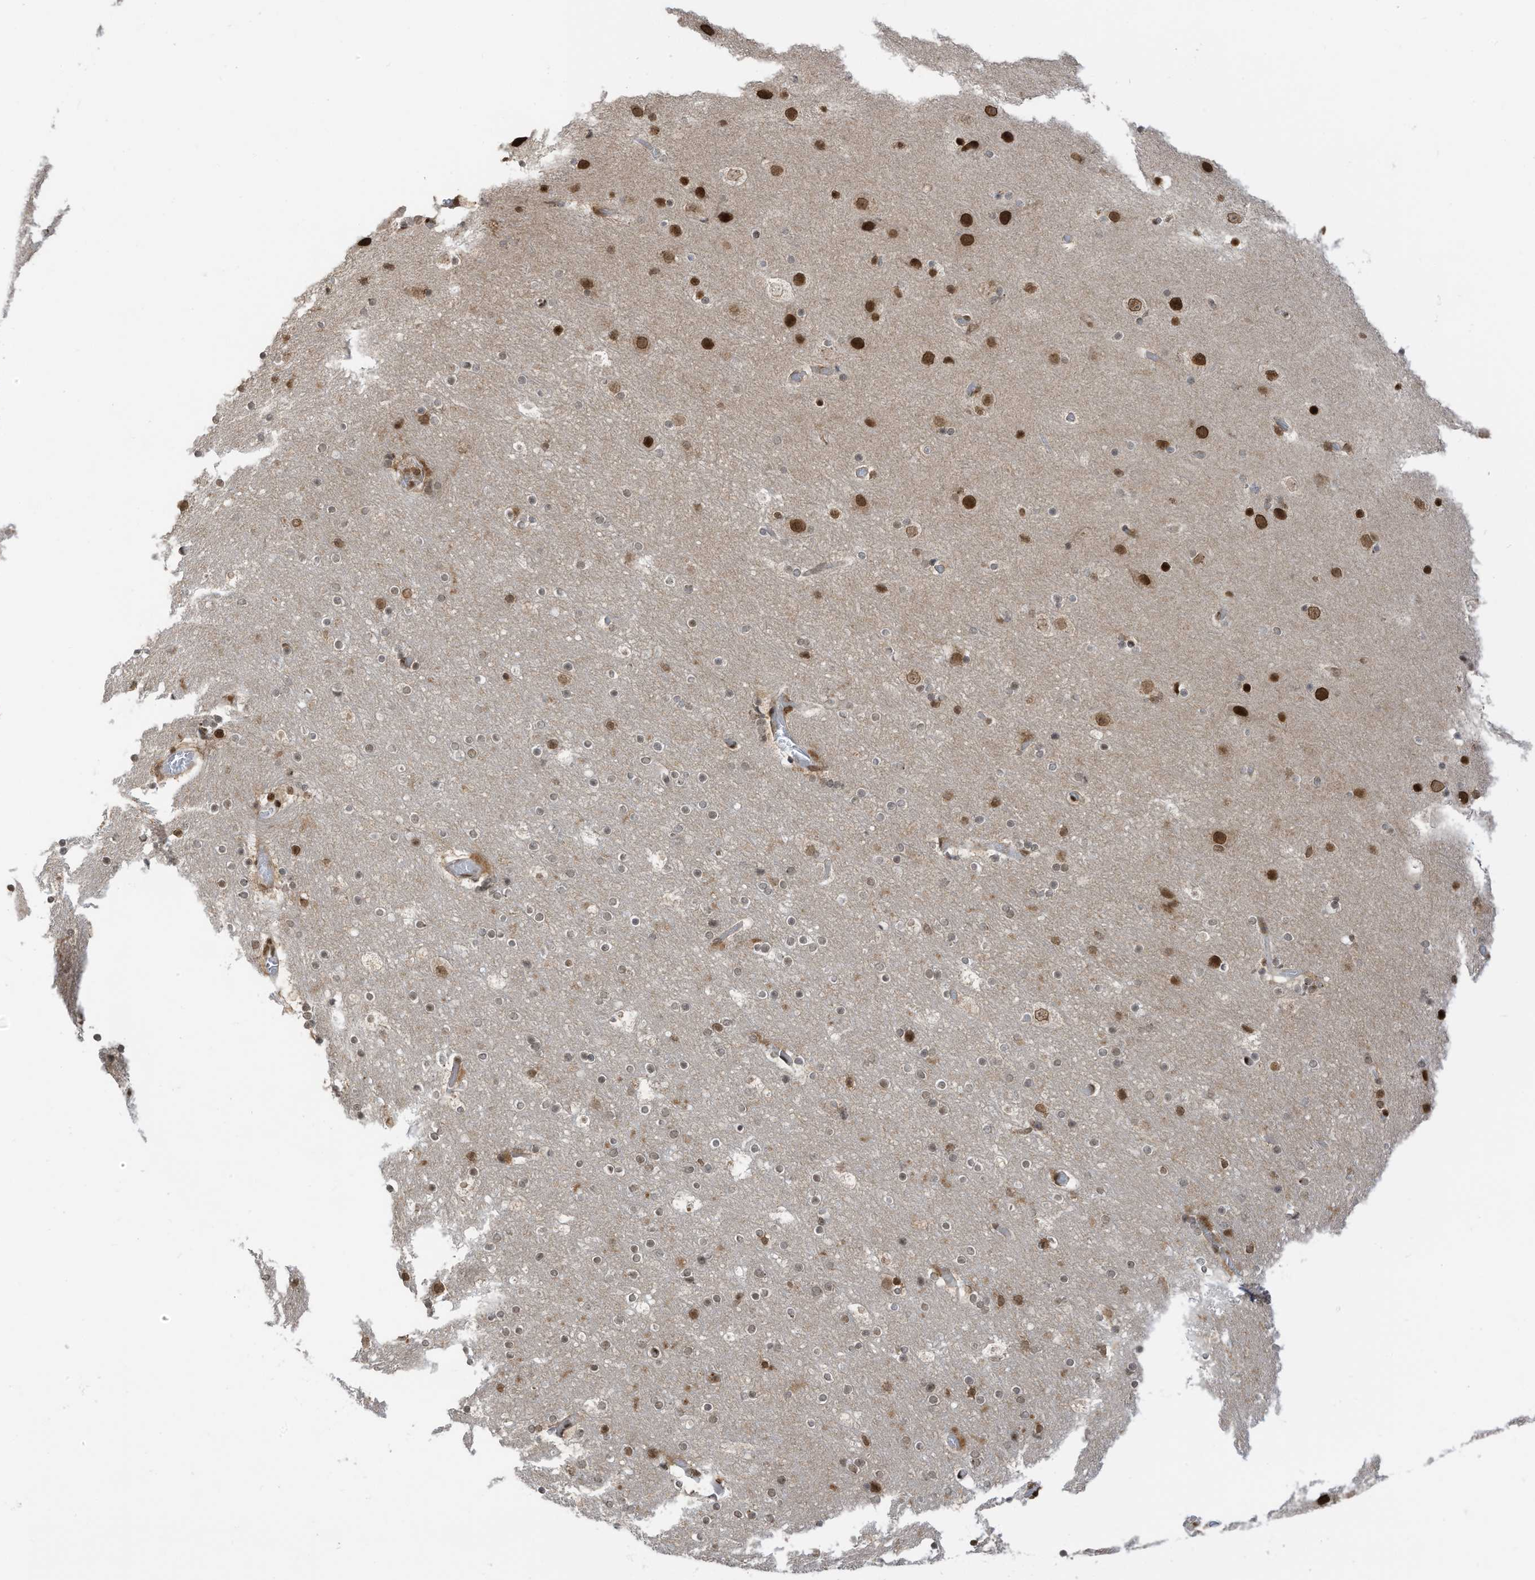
{"staining": {"intensity": "moderate", "quantity": "25%-75%", "location": "nuclear"}, "tissue": "cerebral cortex", "cell_type": "Endothelial cells", "image_type": "normal", "snomed": [{"axis": "morphology", "description": "Normal tissue, NOS"}, {"axis": "topography", "description": "Cerebral cortex"}], "caption": "Moderate nuclear positivity is identified in about 25%-75% of endothelial cells in unremarkable cerebral cortex.", "gene": "KPNB1", "patient": {"sex": "male", "age": 57}}